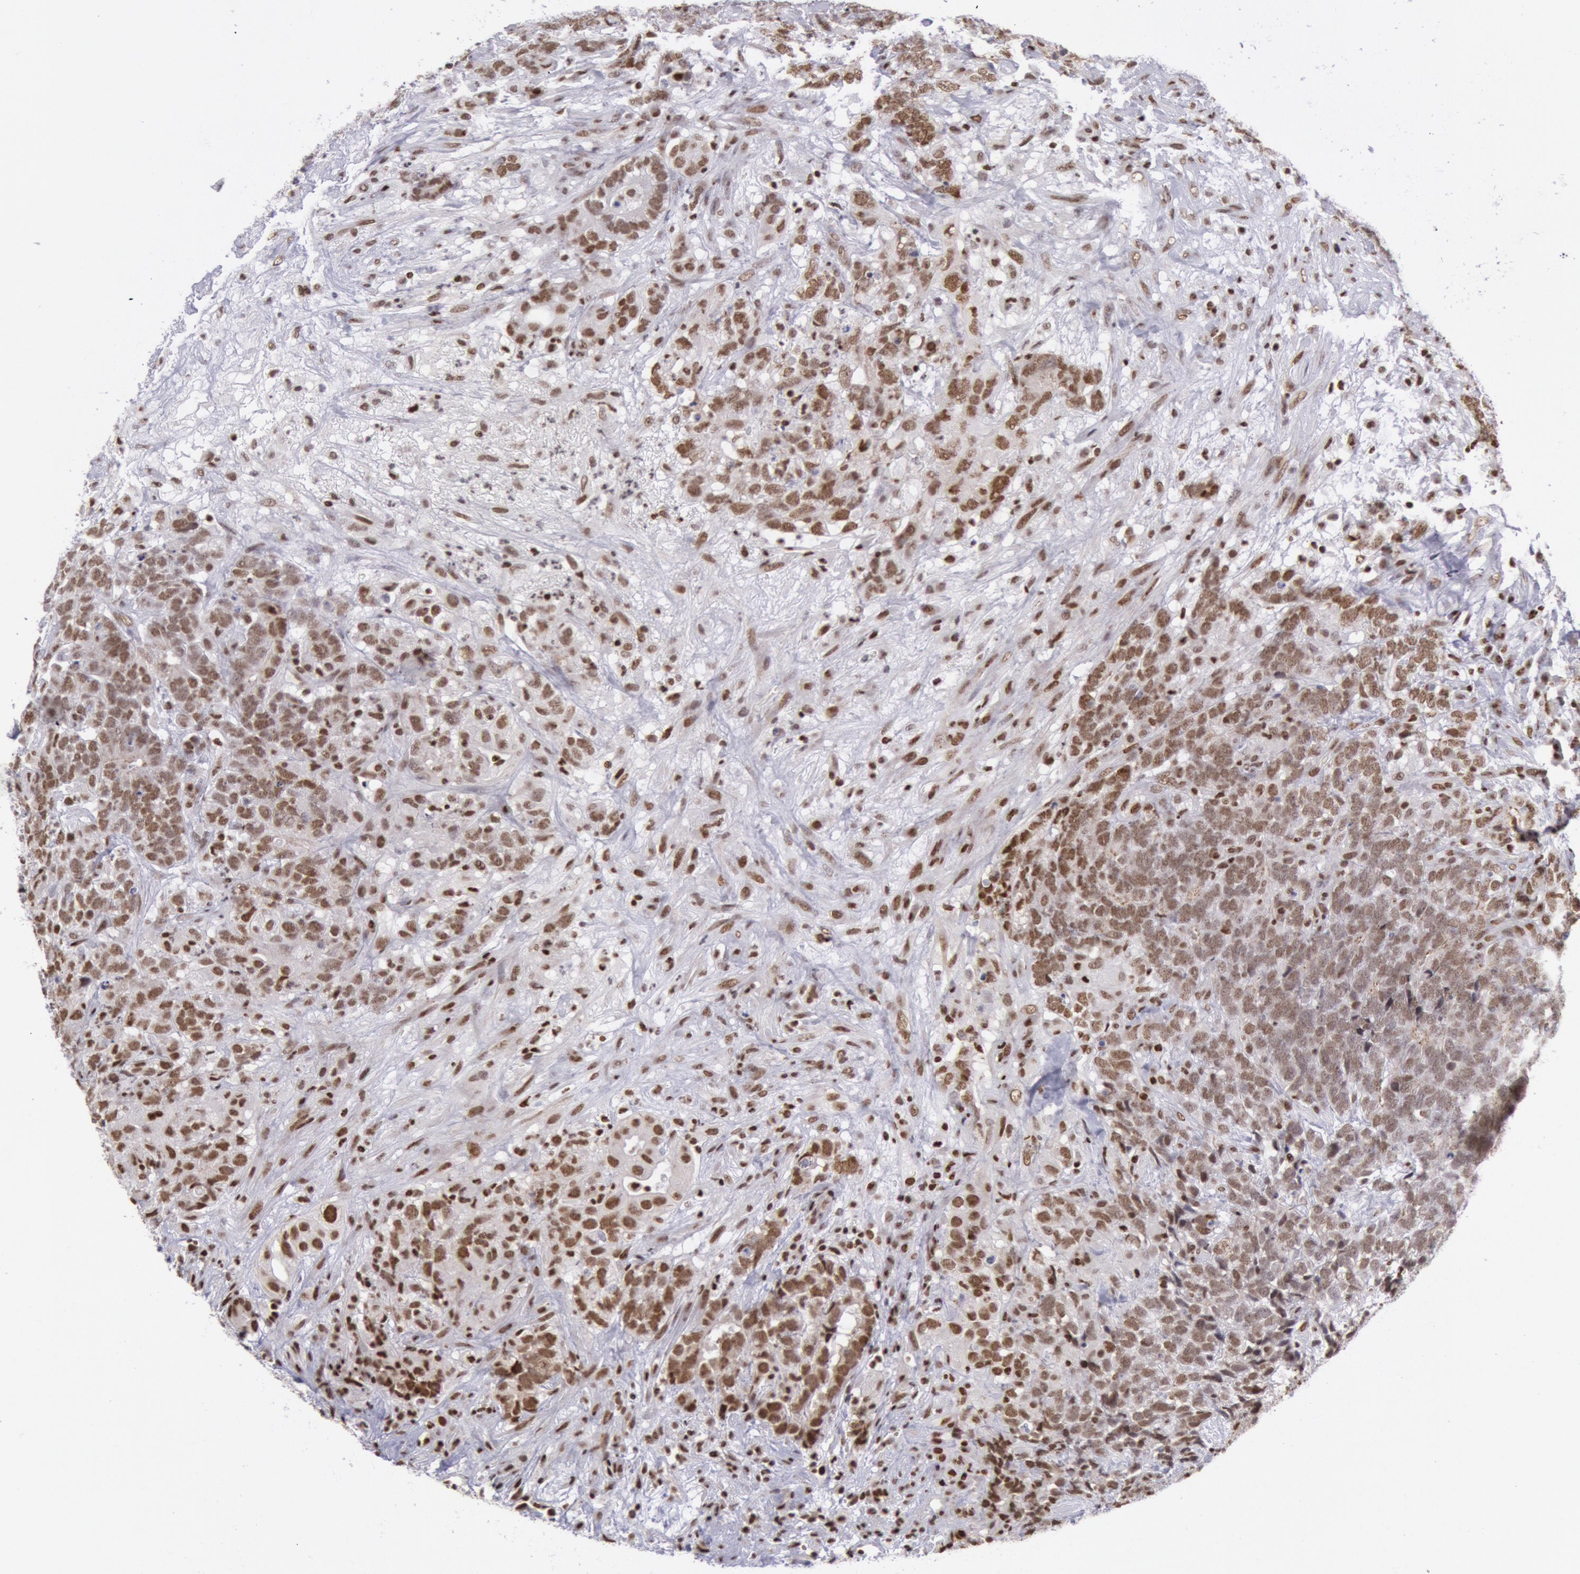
{"staining": {"intensity": "moderate", "quantity": ">75%", "location": "nuclear"}, "tissue": "testis cancer", "cell_type": "Tumor cells", "image_type": "cancer", "snomed": [{"axis": "morphology", "description": "Carcinoma, Embryonal, NOS"}, {"axis": "topography", "description": "Testis"}], "caption": "The histopathology image shows immunohistochemical staining of testis cancer (embryonal carcinoma). There is moderate nuclear positivity is identified in about >75% of tumor cells.", "gene": "NKAP", "patient": {"sex": "male", "age": 26}}